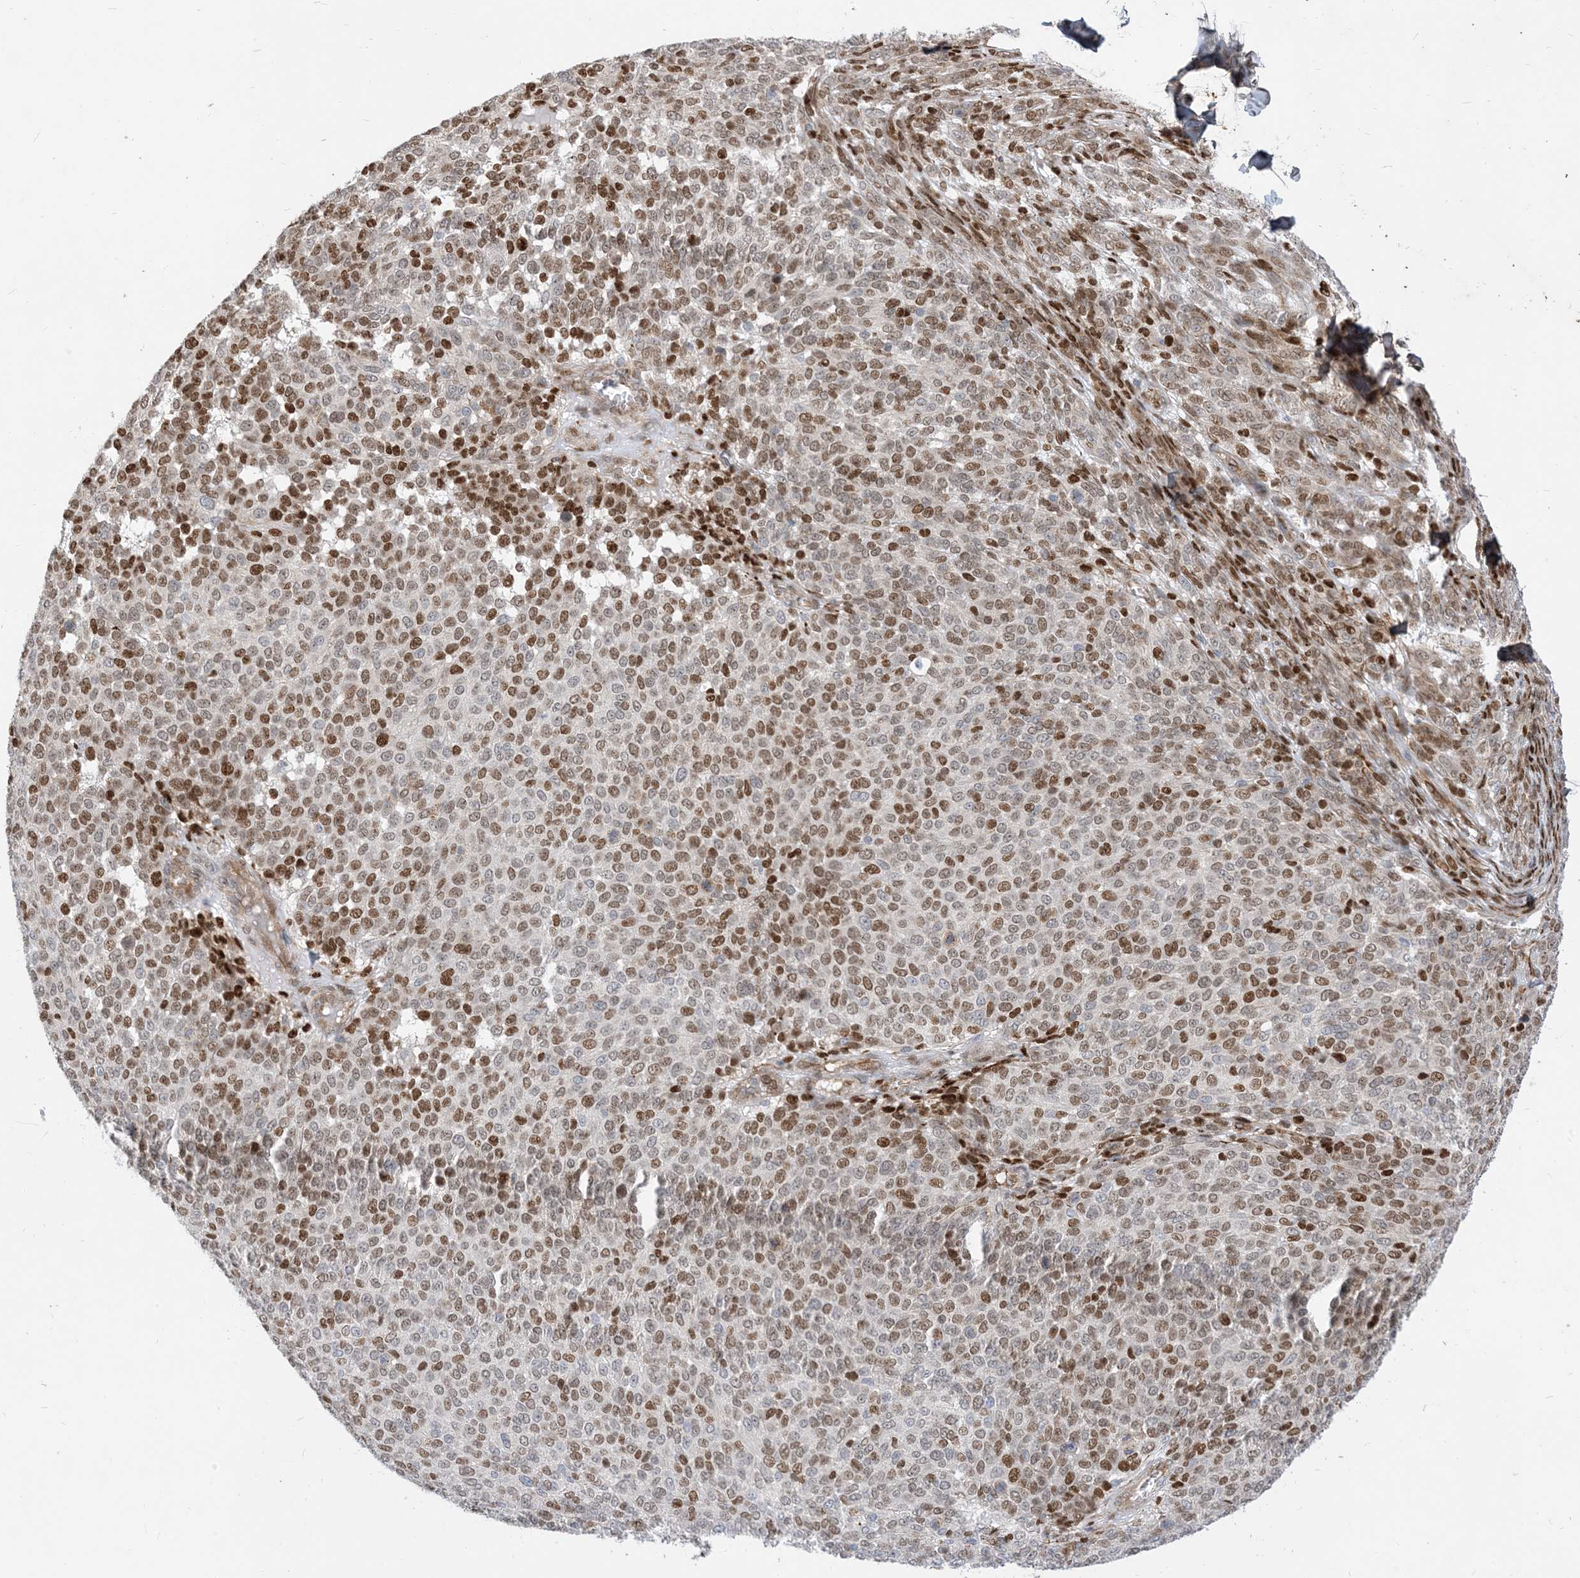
{"staining": {"intensity": "moderate", "quantity": ">75%", "location": "nuclear"}, "tissue": "melanoma", "cell_type": "Tumor cells", "image_type": "cancer", "snomed": [{"axis": "morphology", "description": "Malignant melanoma, NOS"}, {"axis": "topography", "description": "Skin"}], "caption": "Immunohistochemistry (IHC) (DAB) staining of melanoma shows moderate nuclear protein positivity in about >75% of tumor cells.", "gene": "TYSND1", "patient": {"sex": "male", "age": 73}}